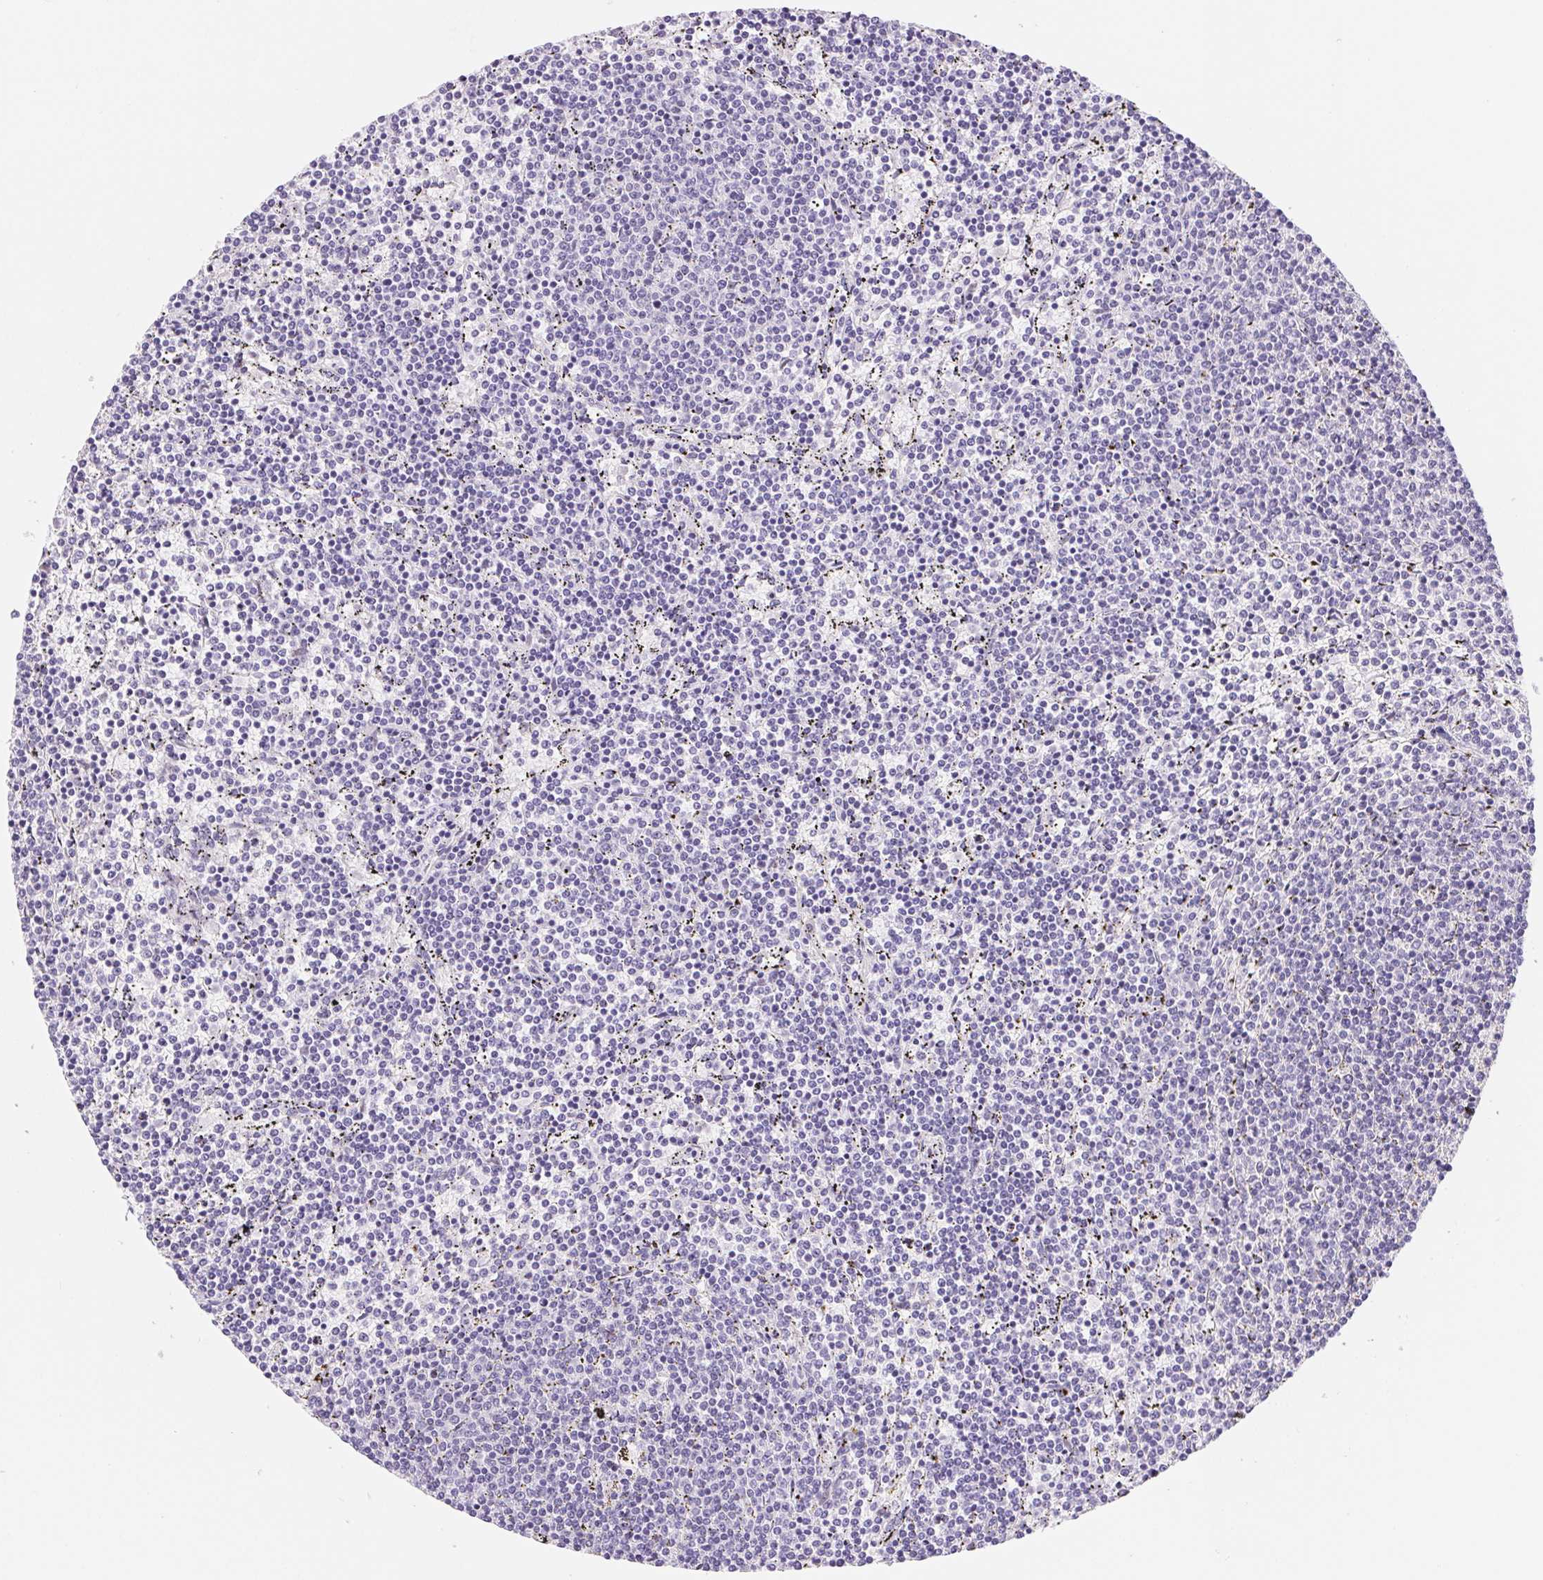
{"staining": {"intensity": "negative", "quantity": "none", "location": "none"}, "tissue": "lymphoma", "cell_type": "Tumor cells", "image_type": "cancer", "snomed": [{"axis": "morphology", "description": "Malignant lymphoma, non-Hodgkin's type, Low grade"}, {"axis": "topography", "description": "Spleen"}], "caption": "Low-grade malignant lymphoma, non-Hodgkin's type was stained to show a protein in brown. There is no significant expression in tumor cells.", "gene": "ASGR2", "patient": {"sex": "female", "age": 50}}